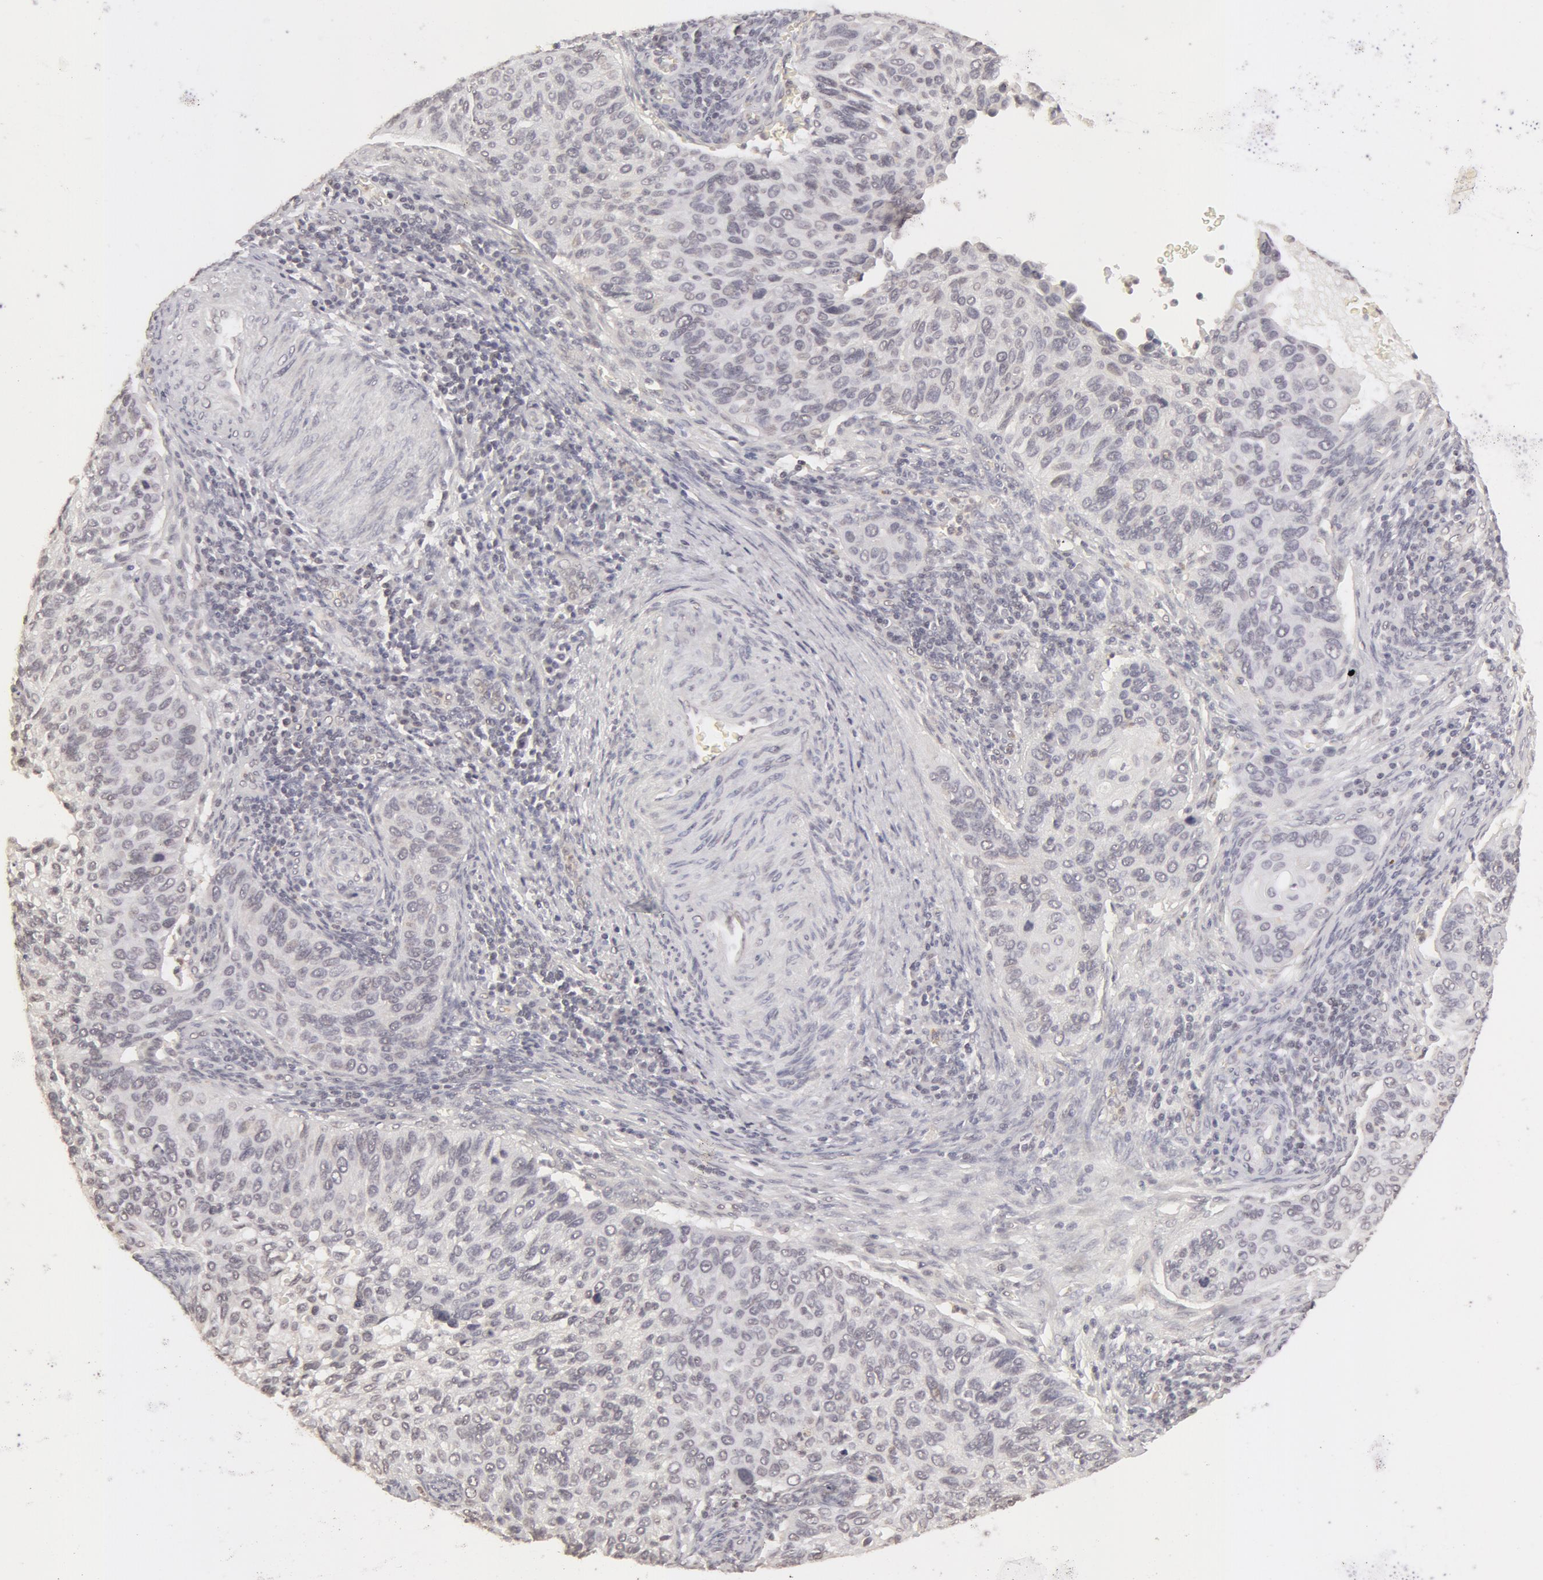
{"staining": {"intensity": "negative", "quantity": "none", "location": "none"}, "tissue": "cervical cancer", "cell_type": "Tumor cells", "image_type": "cancer", "snomed": [{"axis": "morphology", "description": "Adenocarcinoma, NOS"}, {"axis": "topography", "description": "Cervix"}], "caption": "Tumor cells are negative for protein expression in human cervical cancer.", "gene": "ADAM10", "patient": {"sex": "female", "age": 29}}